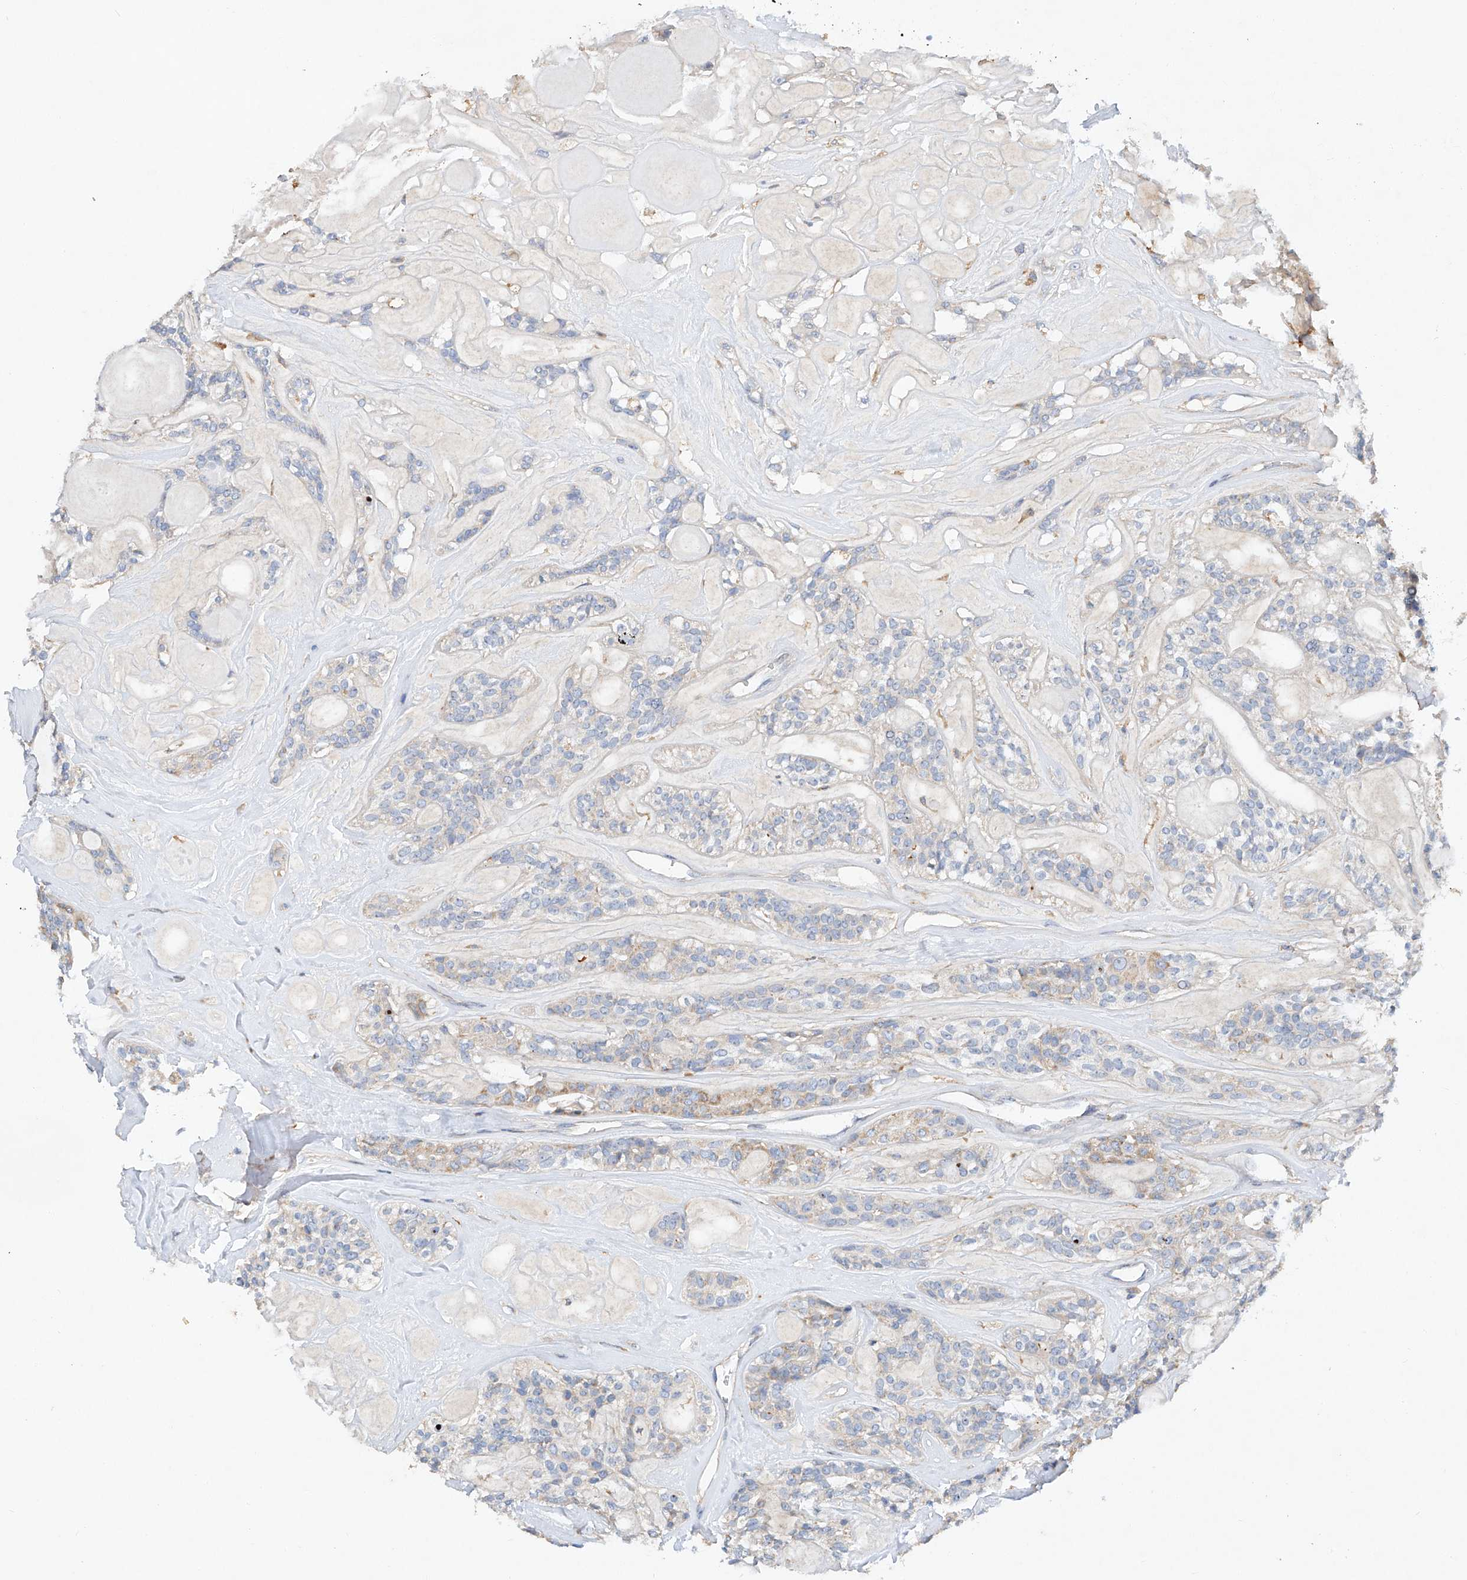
{"staining": {"intensity": "negative", "quantity": "none", "location": "none"}, "tissue": "head and neck cancer", "cell_type": "Tumor cells", "image_type": "cancer", "snomed": [{"axis": "morphology", "description": "Adenocarcinoma, NOS"}, {"axis": "topography", "description": "Head-Neck"}], "caption": "Tumor cells are negative for brown protein staining in head and neck cancer. Brightfield microscopy of IHC stained with DAB (brown) and hematoxylin (blue), captured at high magnification.", "gene": "AMD1", "patient": {"sex": "male", "age": 66}}